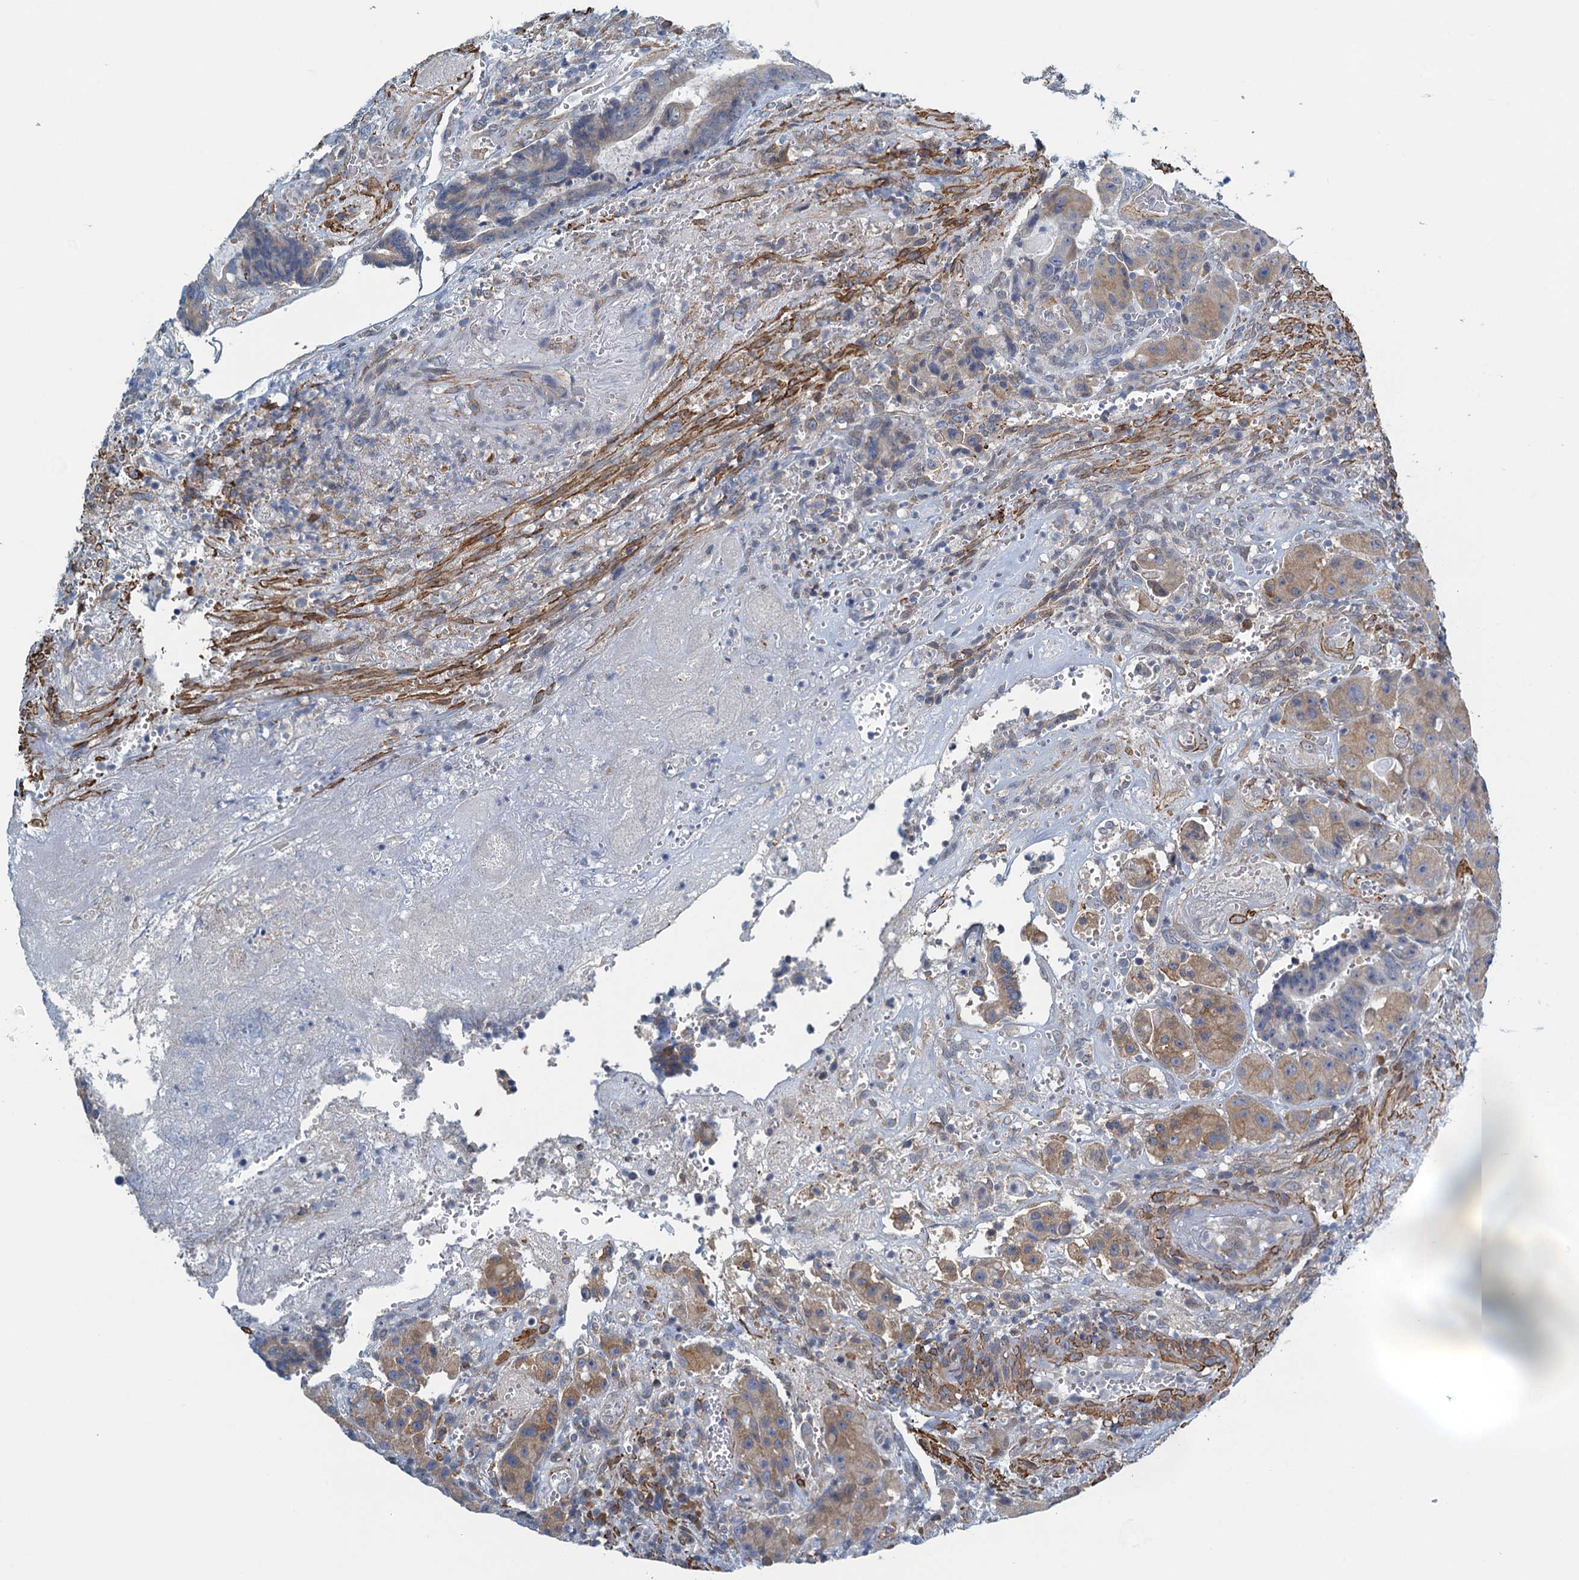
{"staining": {"intensity": "moderate", "quantity": ">75%", "location": "cytoplasmic/membranous"}, "tissue": "colorectal cancer", "cell_type": "Tumor cells", "image_type": "cancer", "snomed": [{"axis": "morphology", "description": "Adenocarcinoma, NOS"}, {"axis": "topography", "description": "Rectum"}], "caption": "A photomicrograph showing moderate cytoplasmic/membranous staining in approximately >75% of tumor cells in colorectal adenocarcinoma, as visualized by brown immunohistochemical staining.", "gene": "ALG2", "patient": {"sex": "male", "age": 69}}